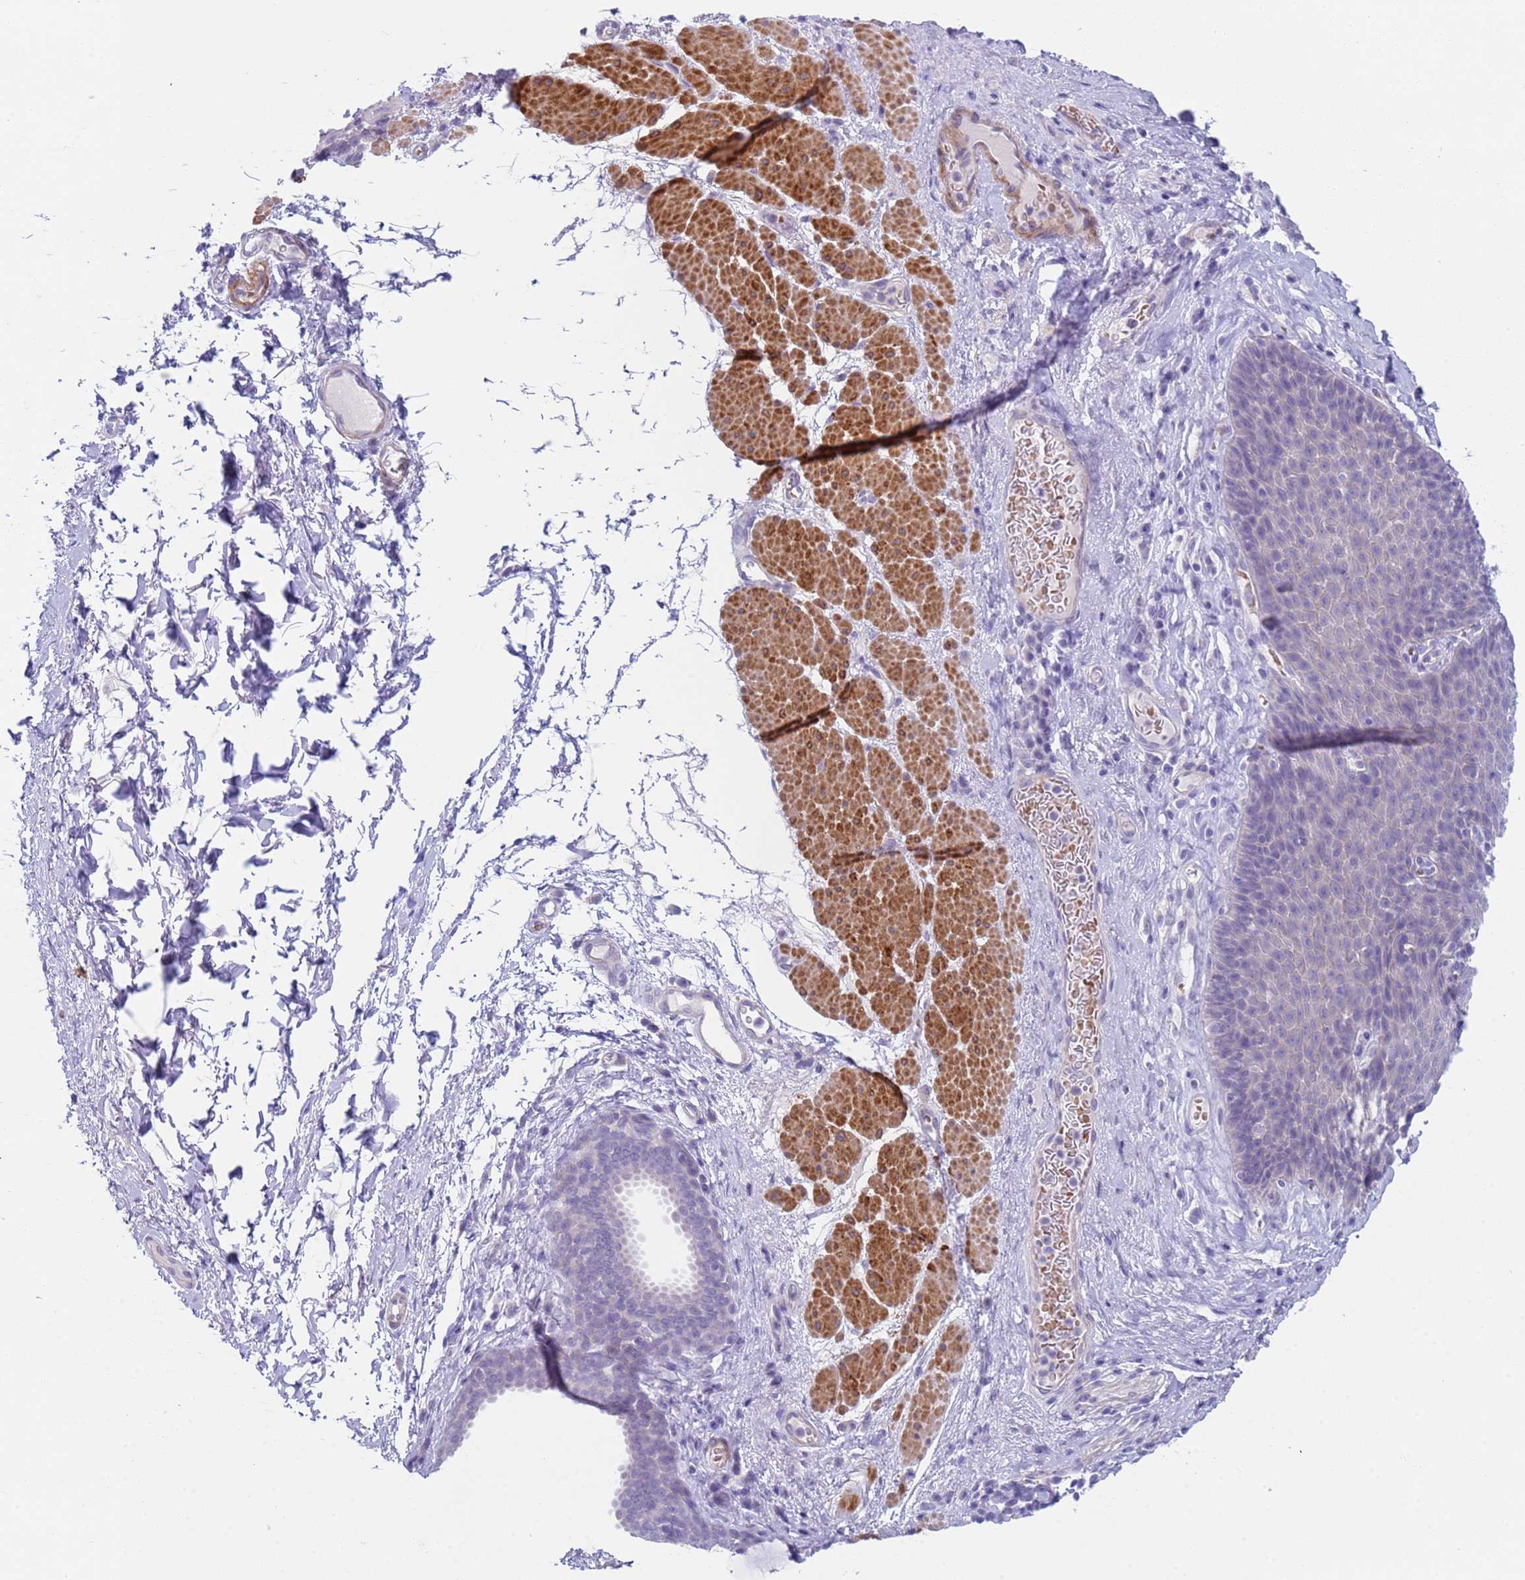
{"staining": {"intensity": "negative", "quantity": "none", "location": "none"}, "tissue": "esophagus", "cell_type": "Squamous epithelial cells", "image_type": "normal", "snomed": [{"axis": "morphology", "description": "Normal tissue, NOS"}, {"axis": "topography", "description": "Esophagus"}], "caption": "This image is of benign esophagus stained with immunohistochemistry to label a protein in brown with the nuclei are counter-stained blue. There is no expression in squamous epithelial cells. Nuclei are stained in blue.", "gene": "KBTBD3", "patient": {"sex": "female", "age": 66}}